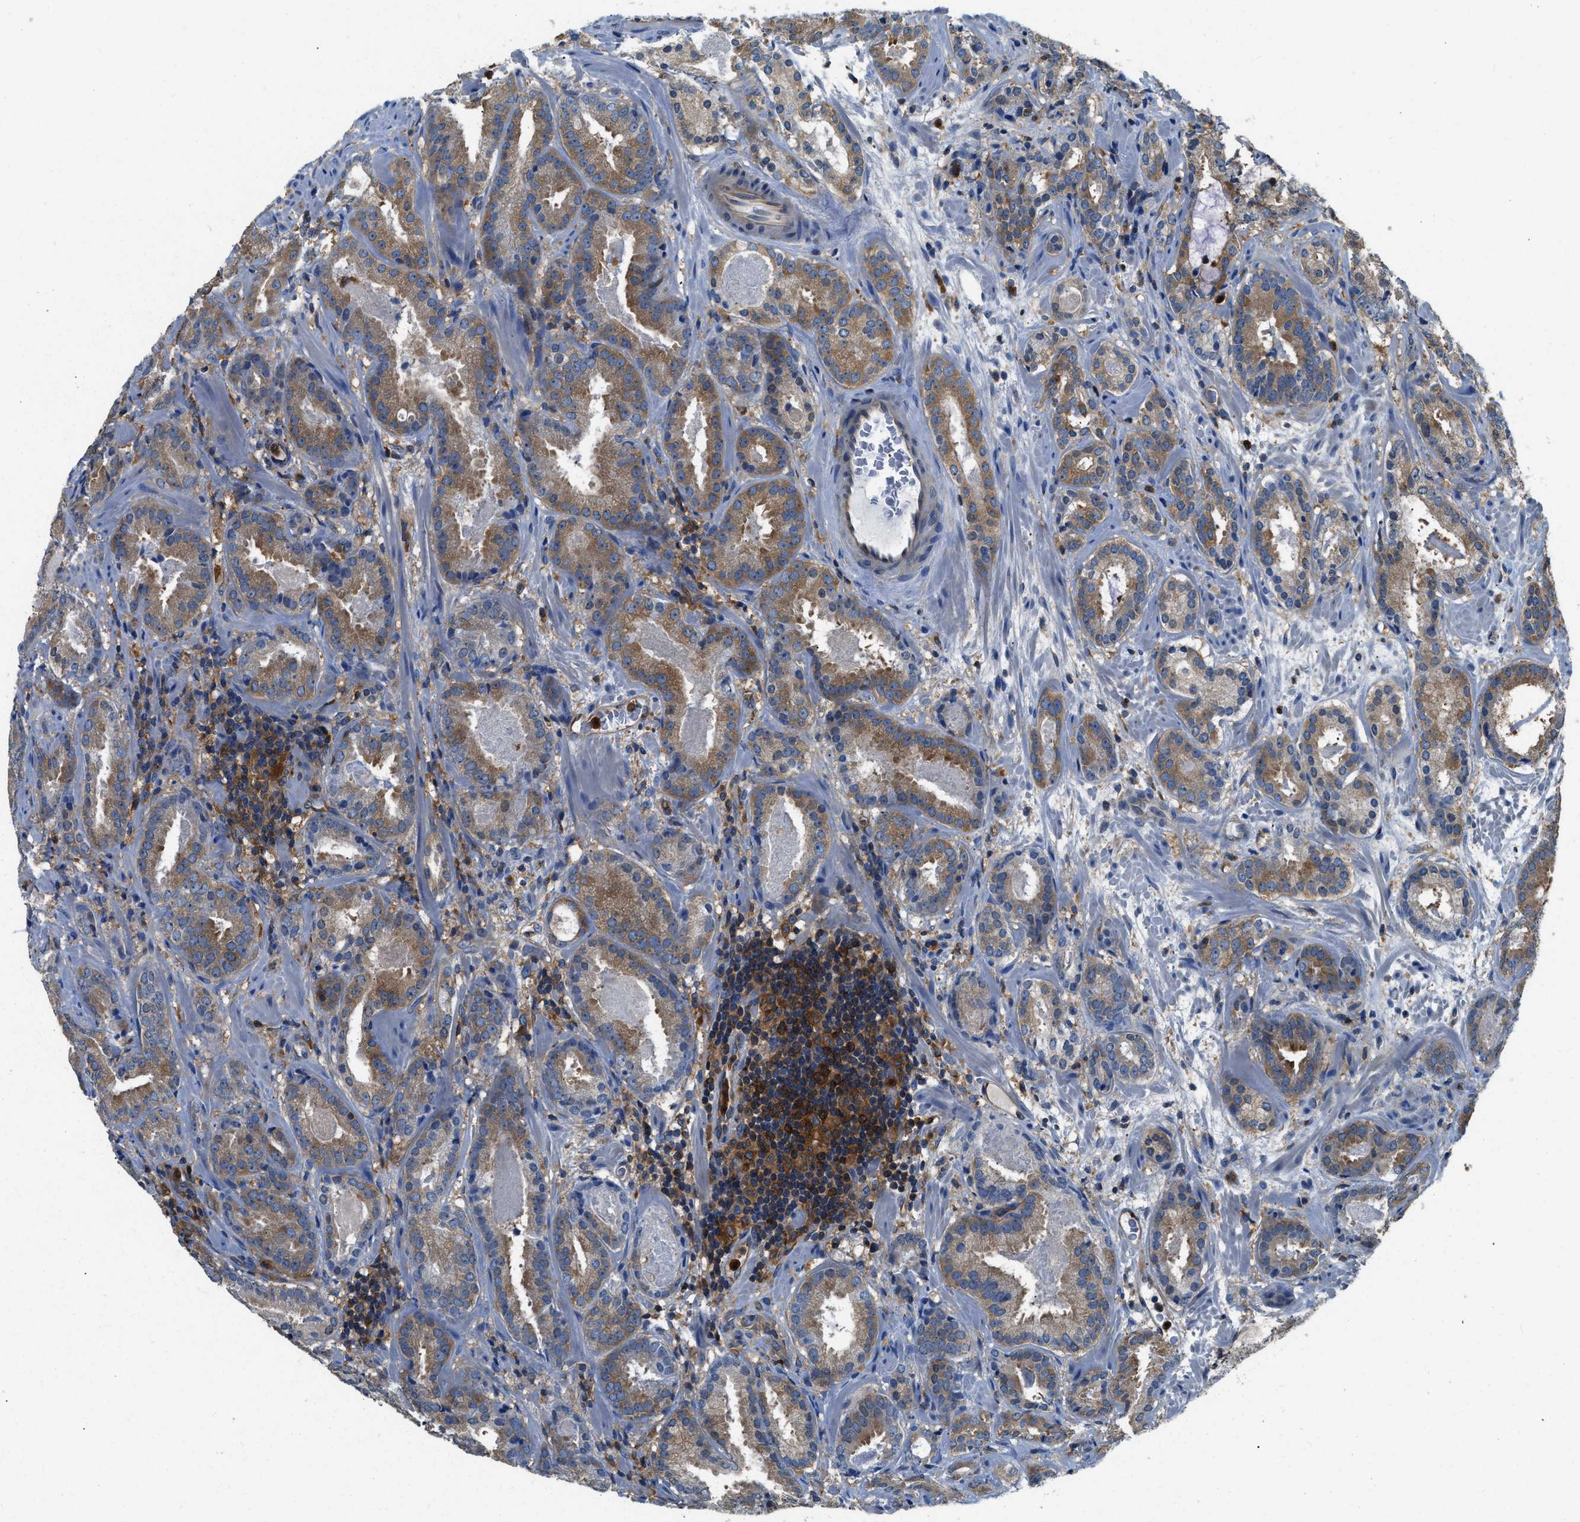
{"staining": {"intensity": "moderate", "quantity": ">75%", "location": "cytoplasmic/membranous"}, "tissue": "prostate cancer", "cell_type": "Tumor cells", "image_type": "cancer", "snomed": [{"axis": "morphology", "description": "Adenocarcinoma, Low grade"}, {"axis": "topography", "description": "Prostate"}], "caption": "This image demonstrates IHC staining of human prostate cancer, with medium moderate cytoplasmic/membranous positivity in approximately >75% of tumor cells.", "gene": "PKM", "patient": {"sex": "male", "age": 69}}